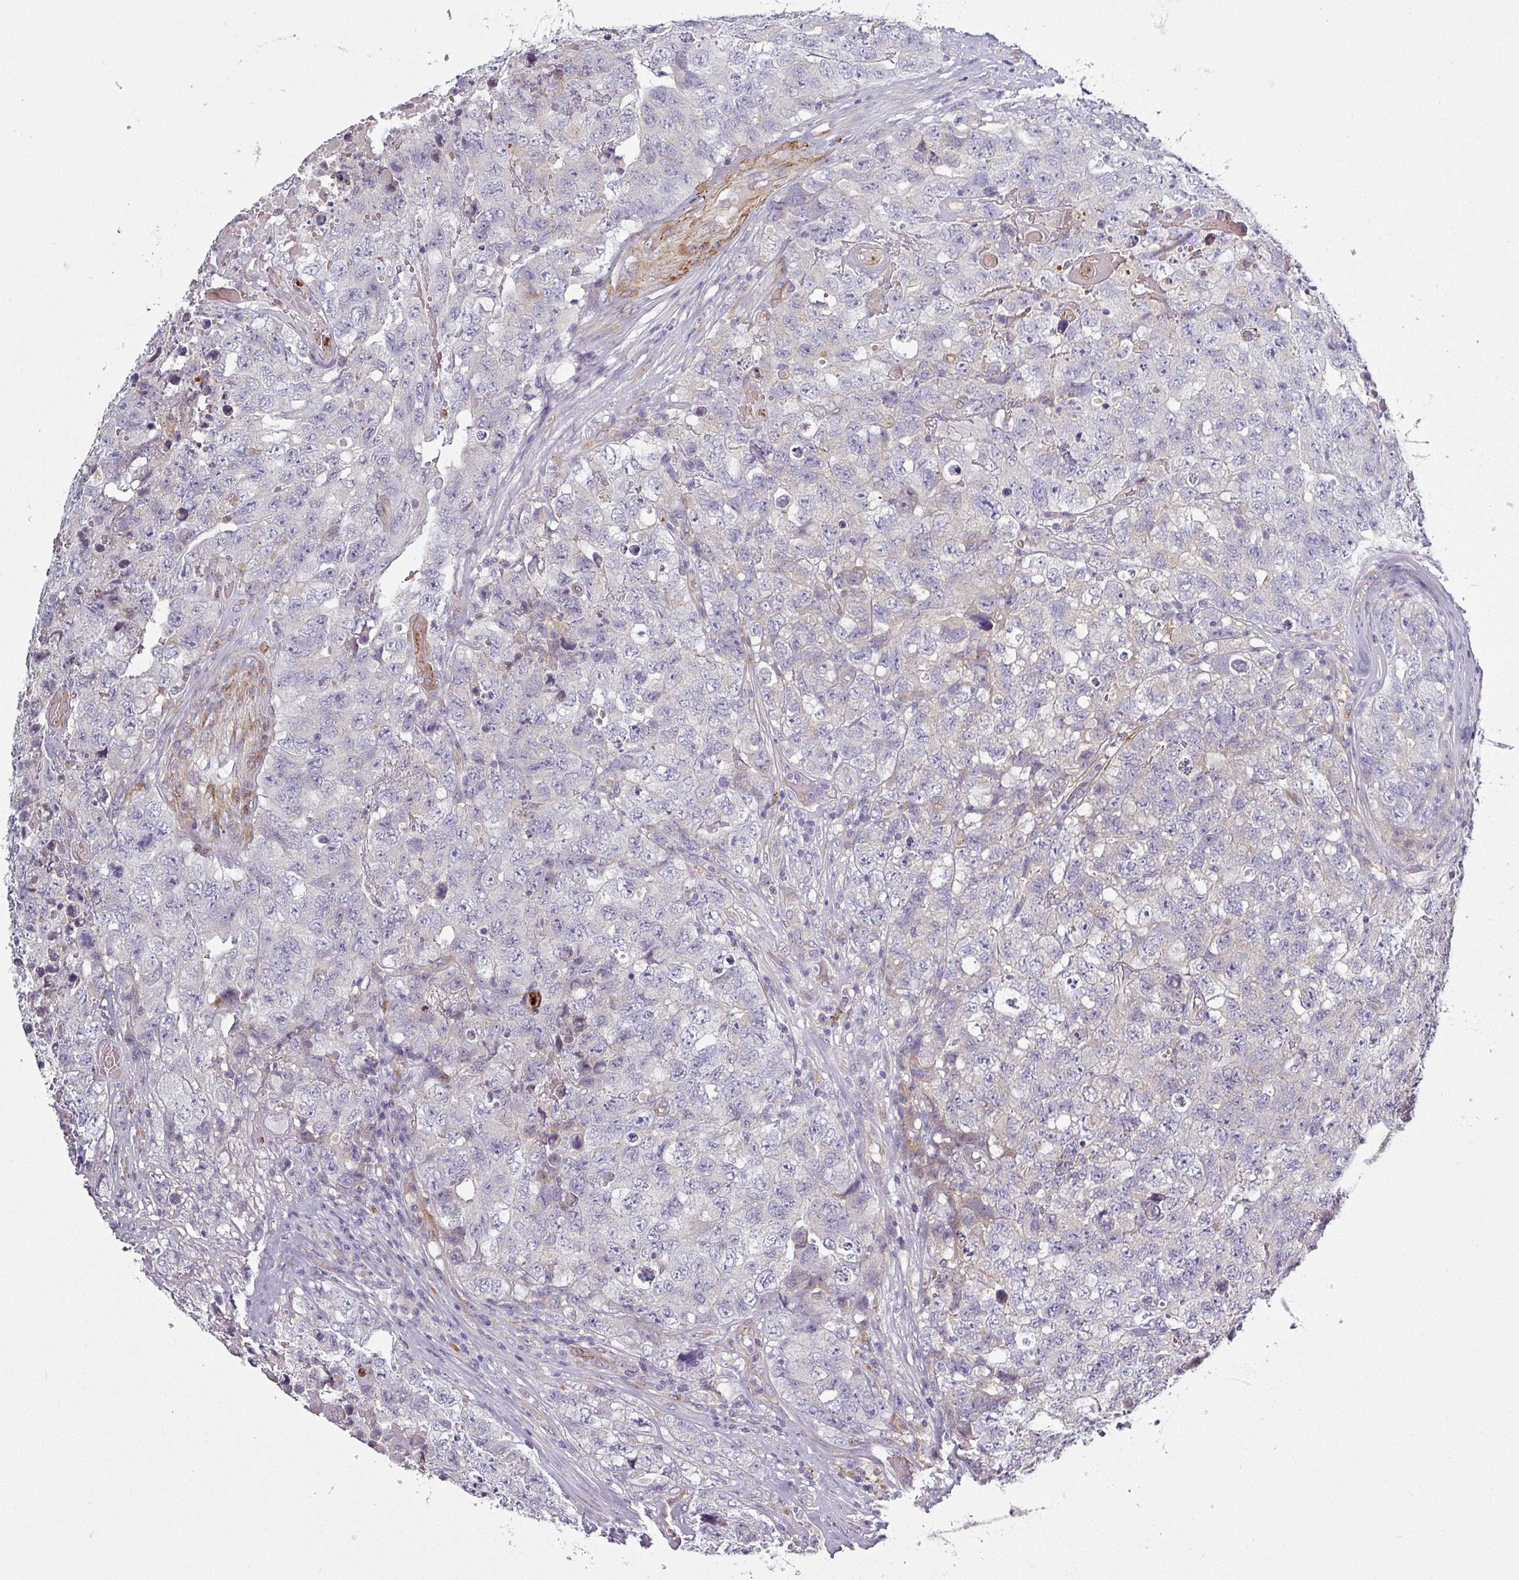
{"staining": {"intensity": "negative", "quantity": "none", "location": "none"}, "tissue": "testis cancer", "cell_type": "Tumor cells", "image_type": "cancer", "snomed": [{"axis": "morphology", "description": "Carcinoma, Embryonal, NOS"}, {"axis": "topography", "description": "Testis"}], "caption": "Micrograph shows no protein expression in tumor cells of embryonal carcinoma (testis) tissue.", "gene": "PRODH2", "patient": {"sex": "male", "age": 31}}